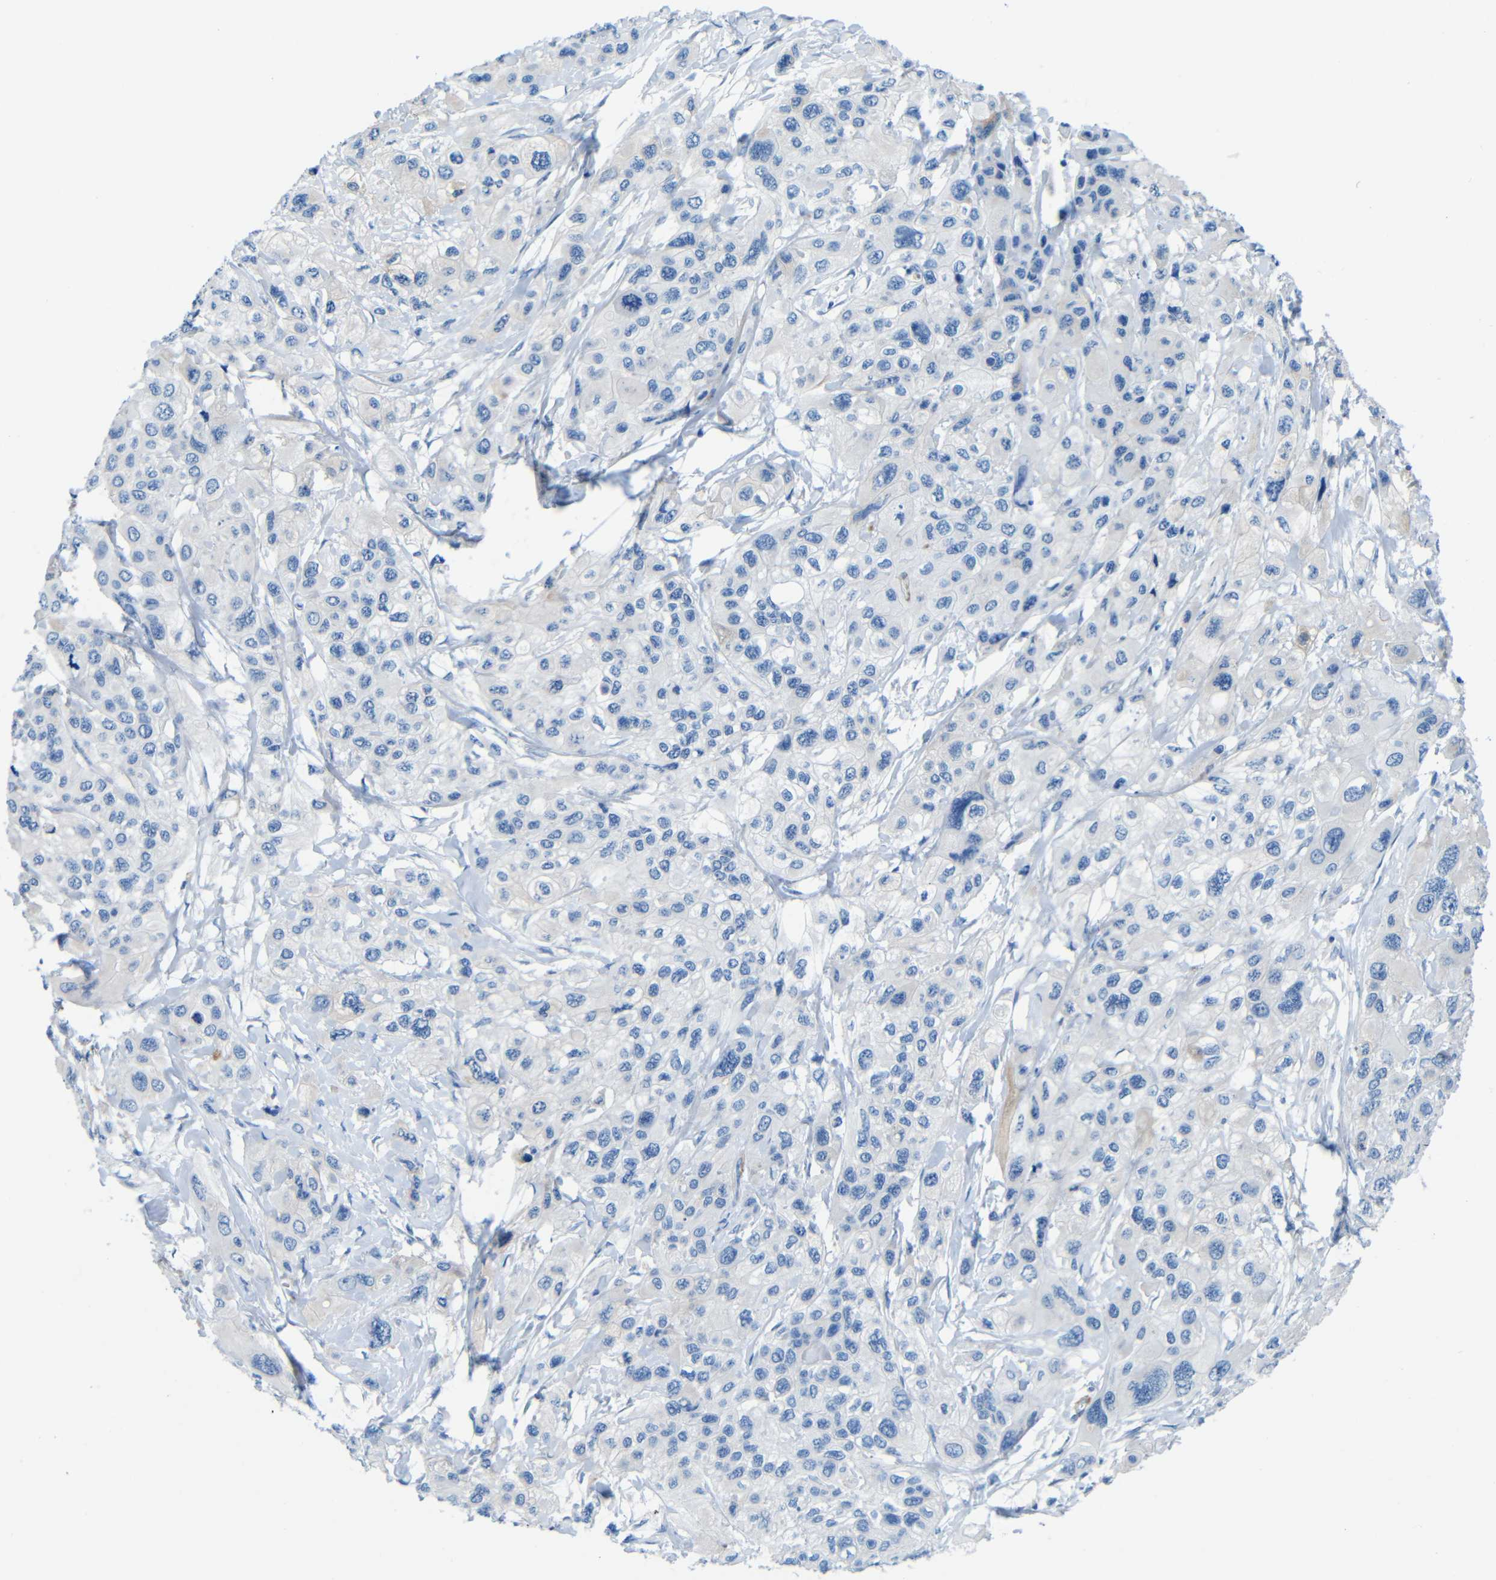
{"staining": {"intensity": "negative", "quantity": "none", "location": "none"}, "tissue": "pancreatic cancer", "cell_type": "Tumor cells", "image_type": "cancer", "snomed": [{"axis": "morphology", "description": "Adenocarcinoma, NOS"}, {"axis": "topography", "description": "Pancreas"}], "caption": "Pancreatic adenocarcinoma was stained to show a protein in brown. There is no significant positivity in tumor cells. (DAB (3,3'-diaminobenzidine) IHC, high magnification).", "gene": "MAP2", "patient": {"sex": "male", "age": 73}}